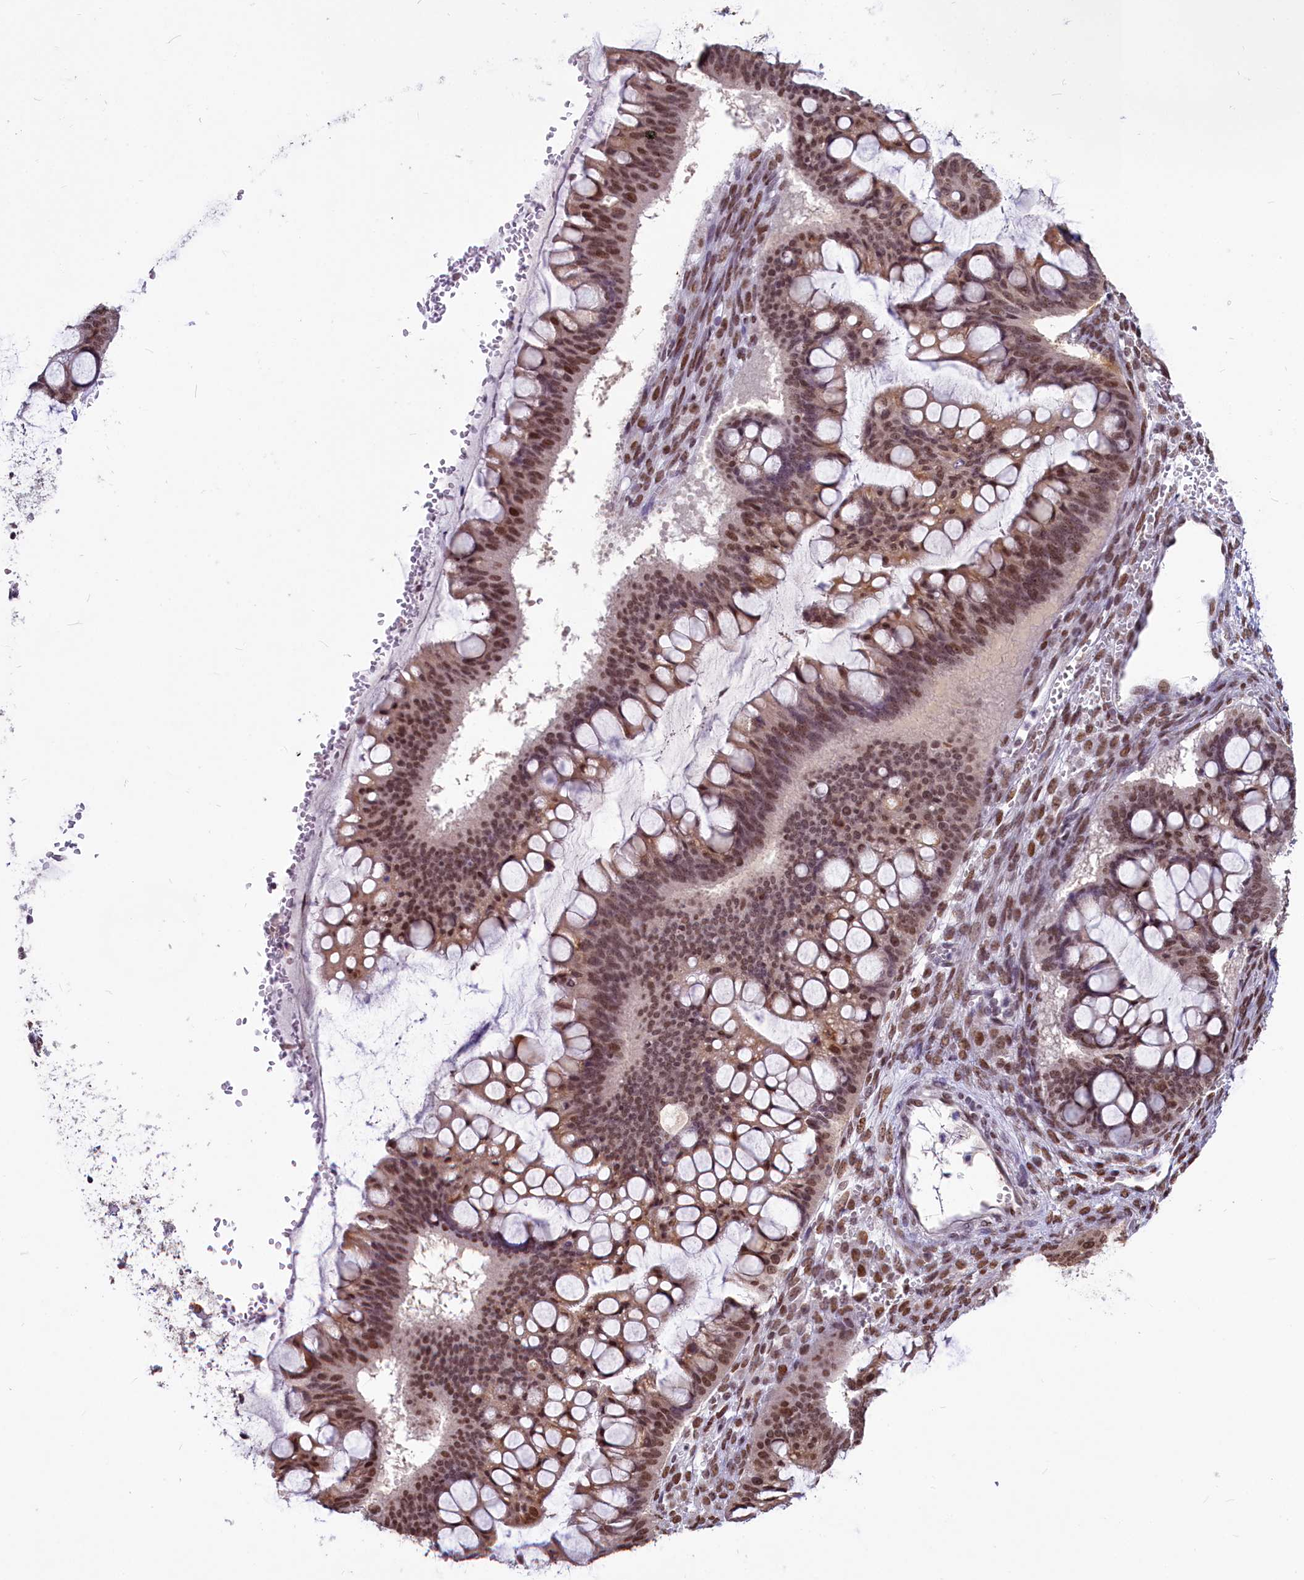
{"staining": {"intensity": "moderate", "quantity": ">75%", "location": "nuclear"}, "tissue": "ovarian cancer", "cell_type": "Tumor cells", "image_type": "cancer", "snomed": [{"axis": "morphology", "description": "Cystadenocarcinoma, mucinous, NOS"}, {"axis": "topography", "description": "Ovary"}], "caption": "This photomicrograph reveals immunohistochemistry staining of human ovarian cancer, with medium moderate nuclear positivity in about >75% of tumor cells.", "gene": "PARPBP", "patient": {"sex": "female", "age": 73}}